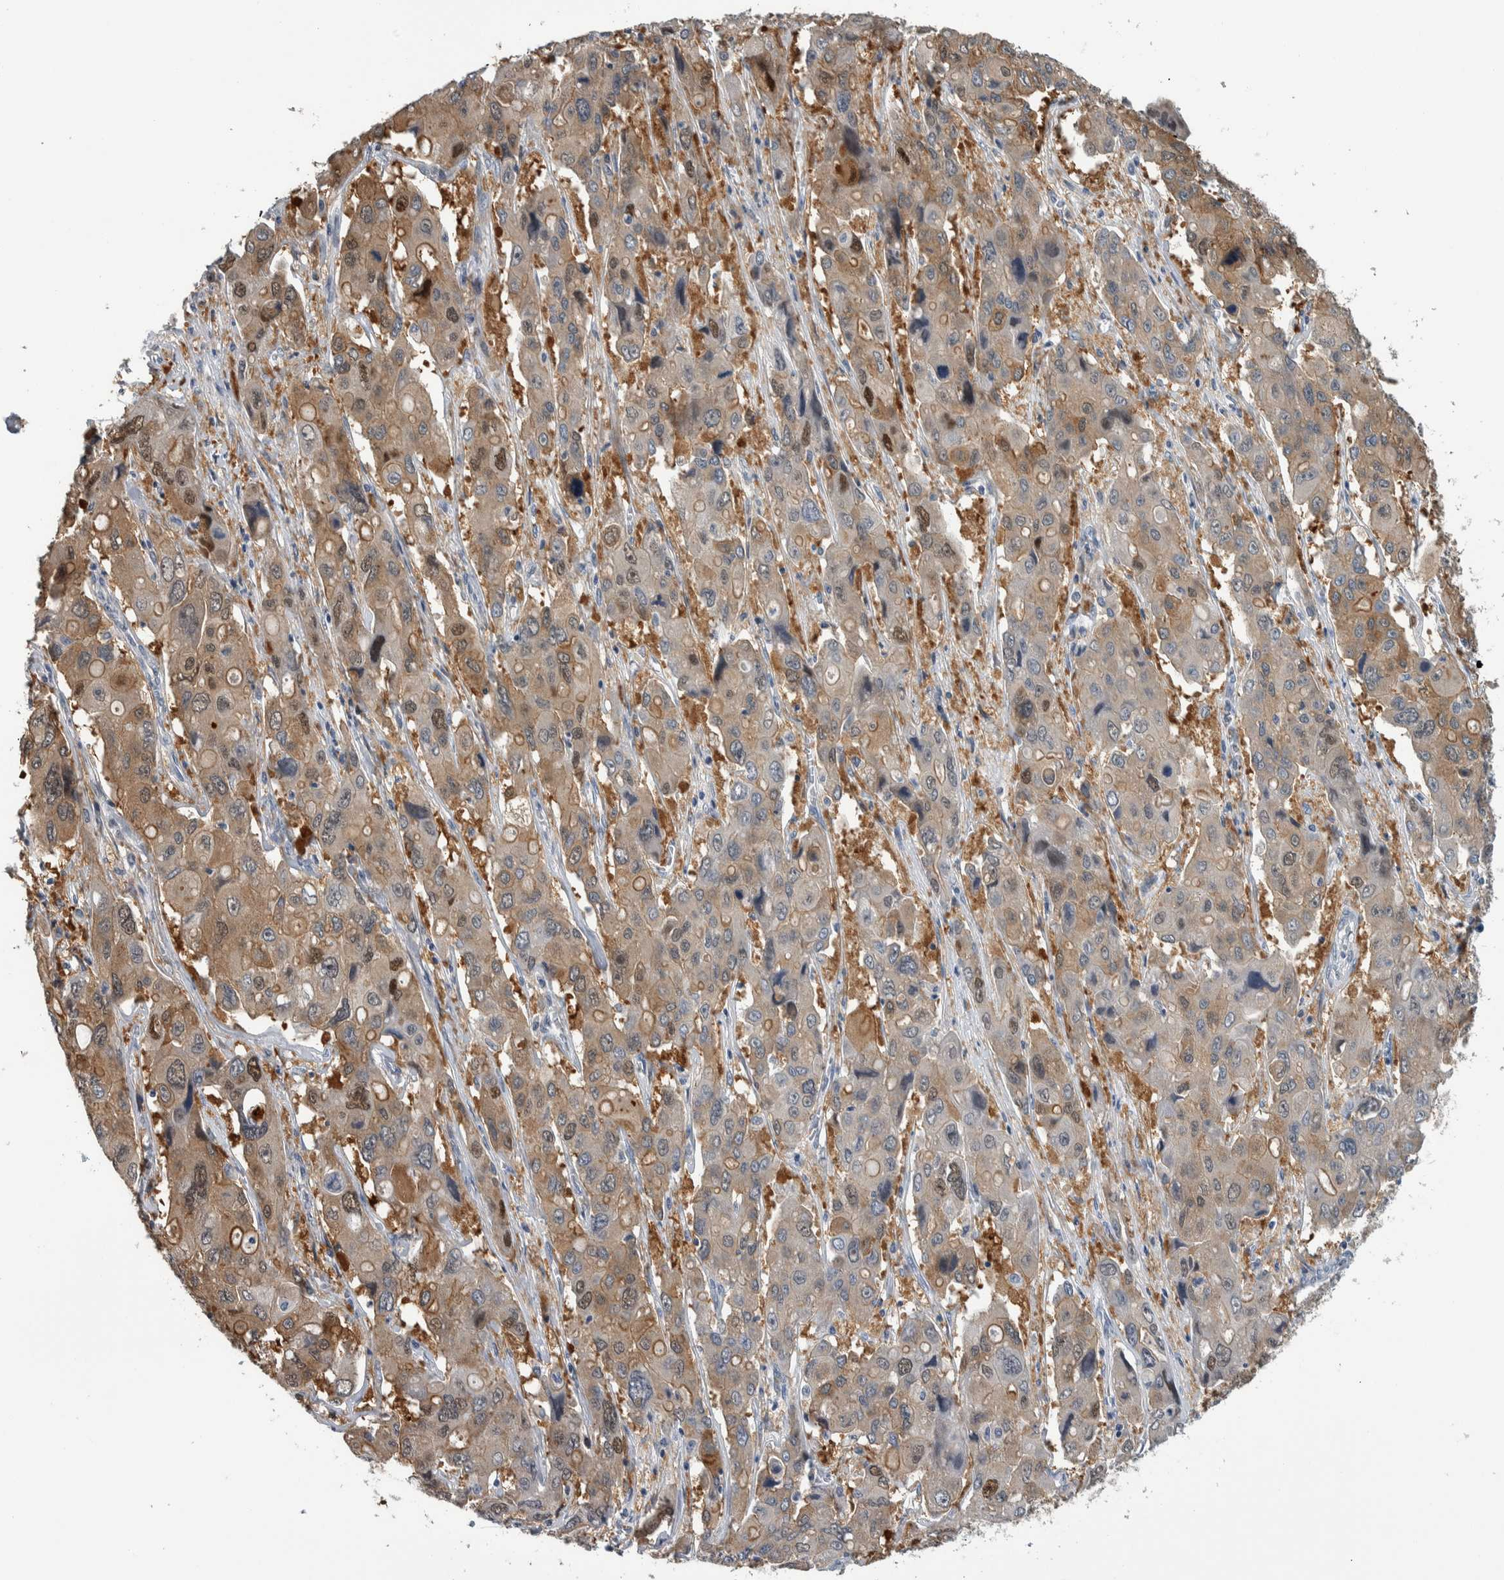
{"staining": {"intensity": "weak", "quantity": ">75%", "location": "cytoplasmic/membranous,nuclear"}, "tissue": "liver cancer", "cell_type": "Tumor cells", "image_type": "cancer", "snomed": [{"axis": "morphology", "description": "Cholangiocarcinoma"}, {"axis": "topography", "description": "Liver"}], "caption": "Protein staining reveals weak cytoplasmic/membranous and nuclear staining in about >75% of tumor cells in liver cancer (cholangiocarcinoma). Nuclei are stained in blue.", "gene": "COL14A1", "patient": {"sex": "male", "age": 67}}